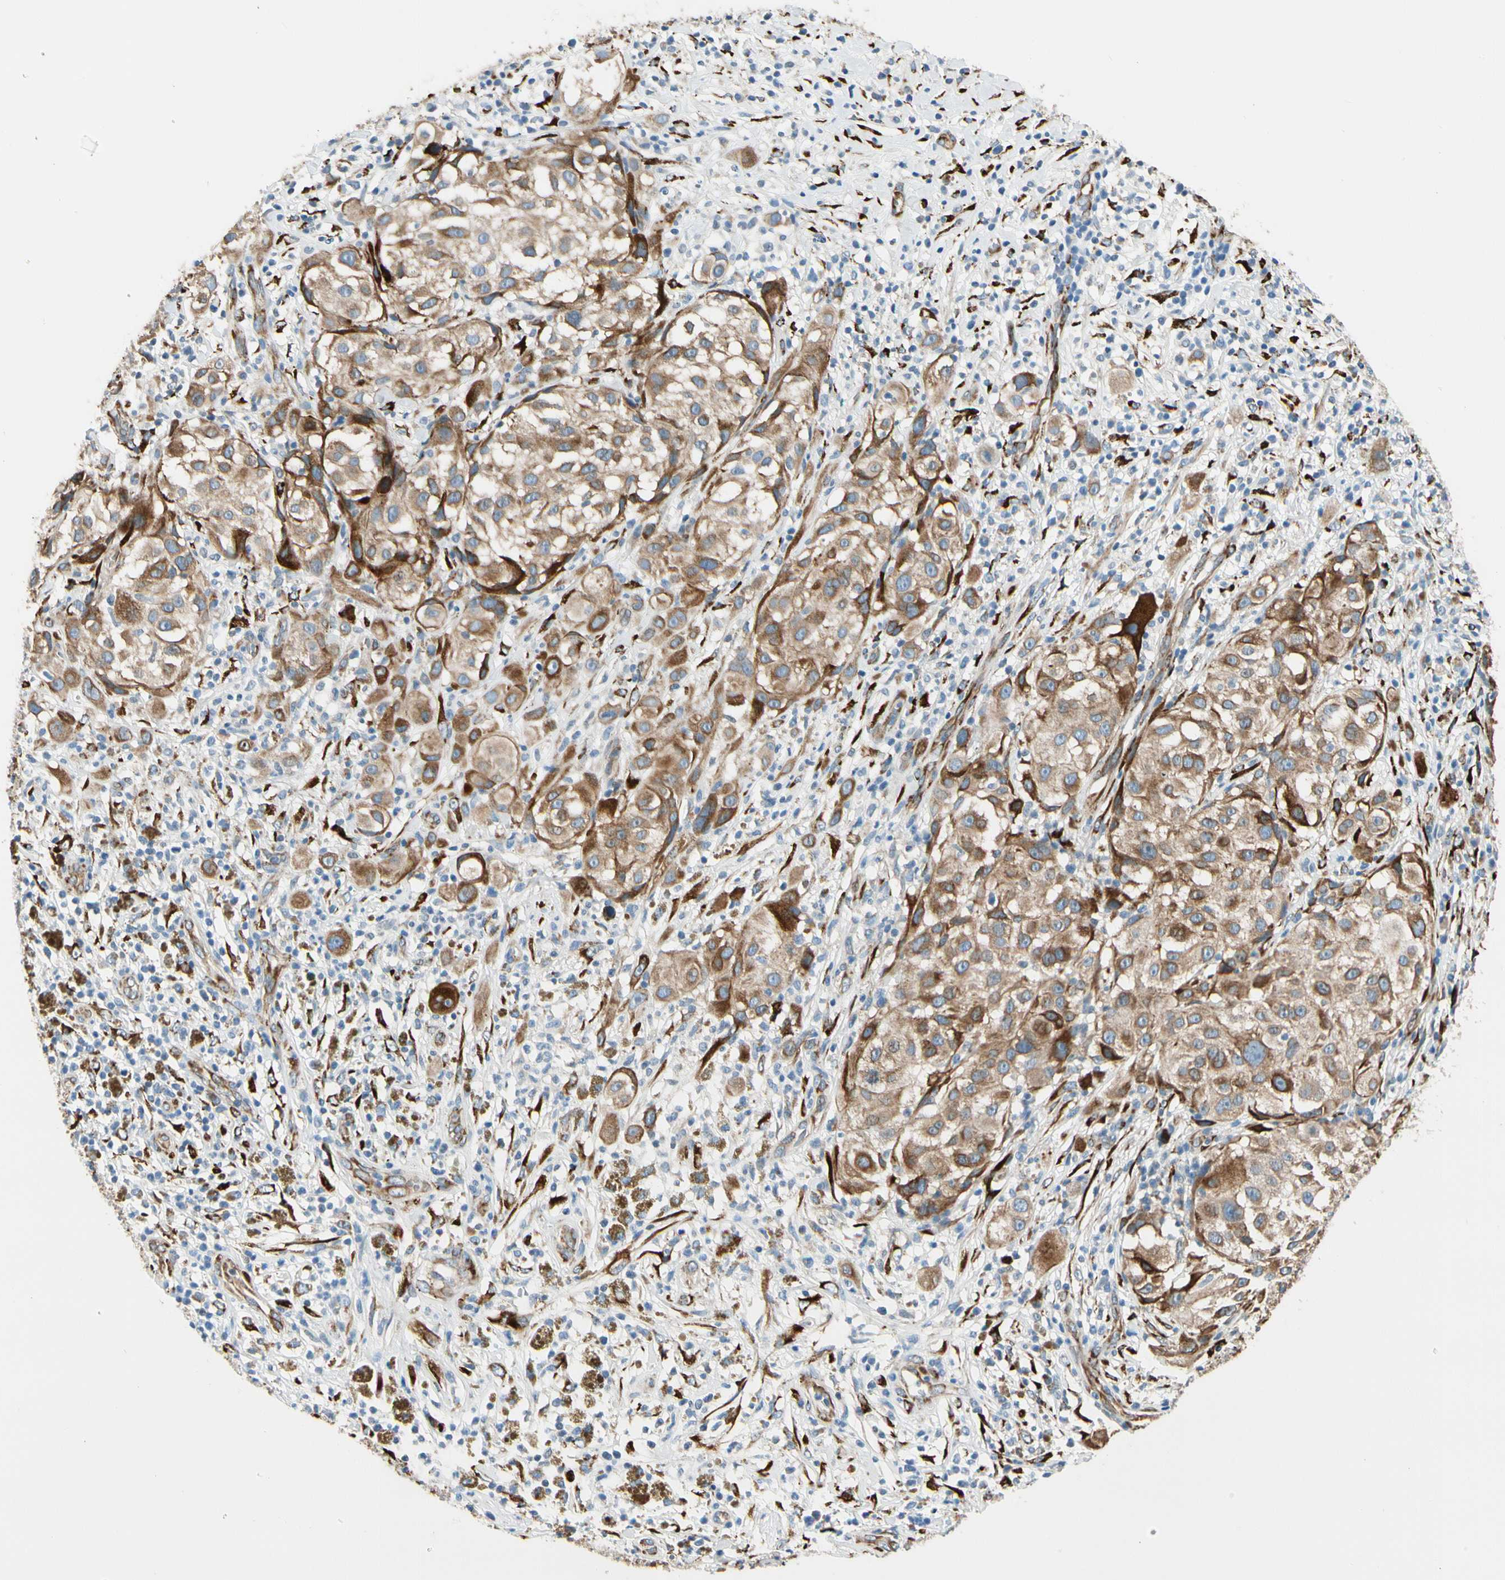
{"staining": {"intensity": "moderate", "quantity": ">75%", "location": "cytoplasmic/membranous"}, "tissue": "melanoma", "cell_type": "Tumor cells", "image_type": "cancer", "snomed": [{"axis": "morphology", "description": "Necrosis, NOS"}, {"axis": "morphology", "description": "Malignant melanoma, NOS"}, {"axis": "topography", "description": "Skin"}], "caption": "Human malignant melanoma stained for a protein (brown) demonstrates moderate cytoplasmic/membranous positive positivity in approximately >75% of tumor cells.", "gene": "FKBP7", "patient": {"sex": "female", "age": 87}}